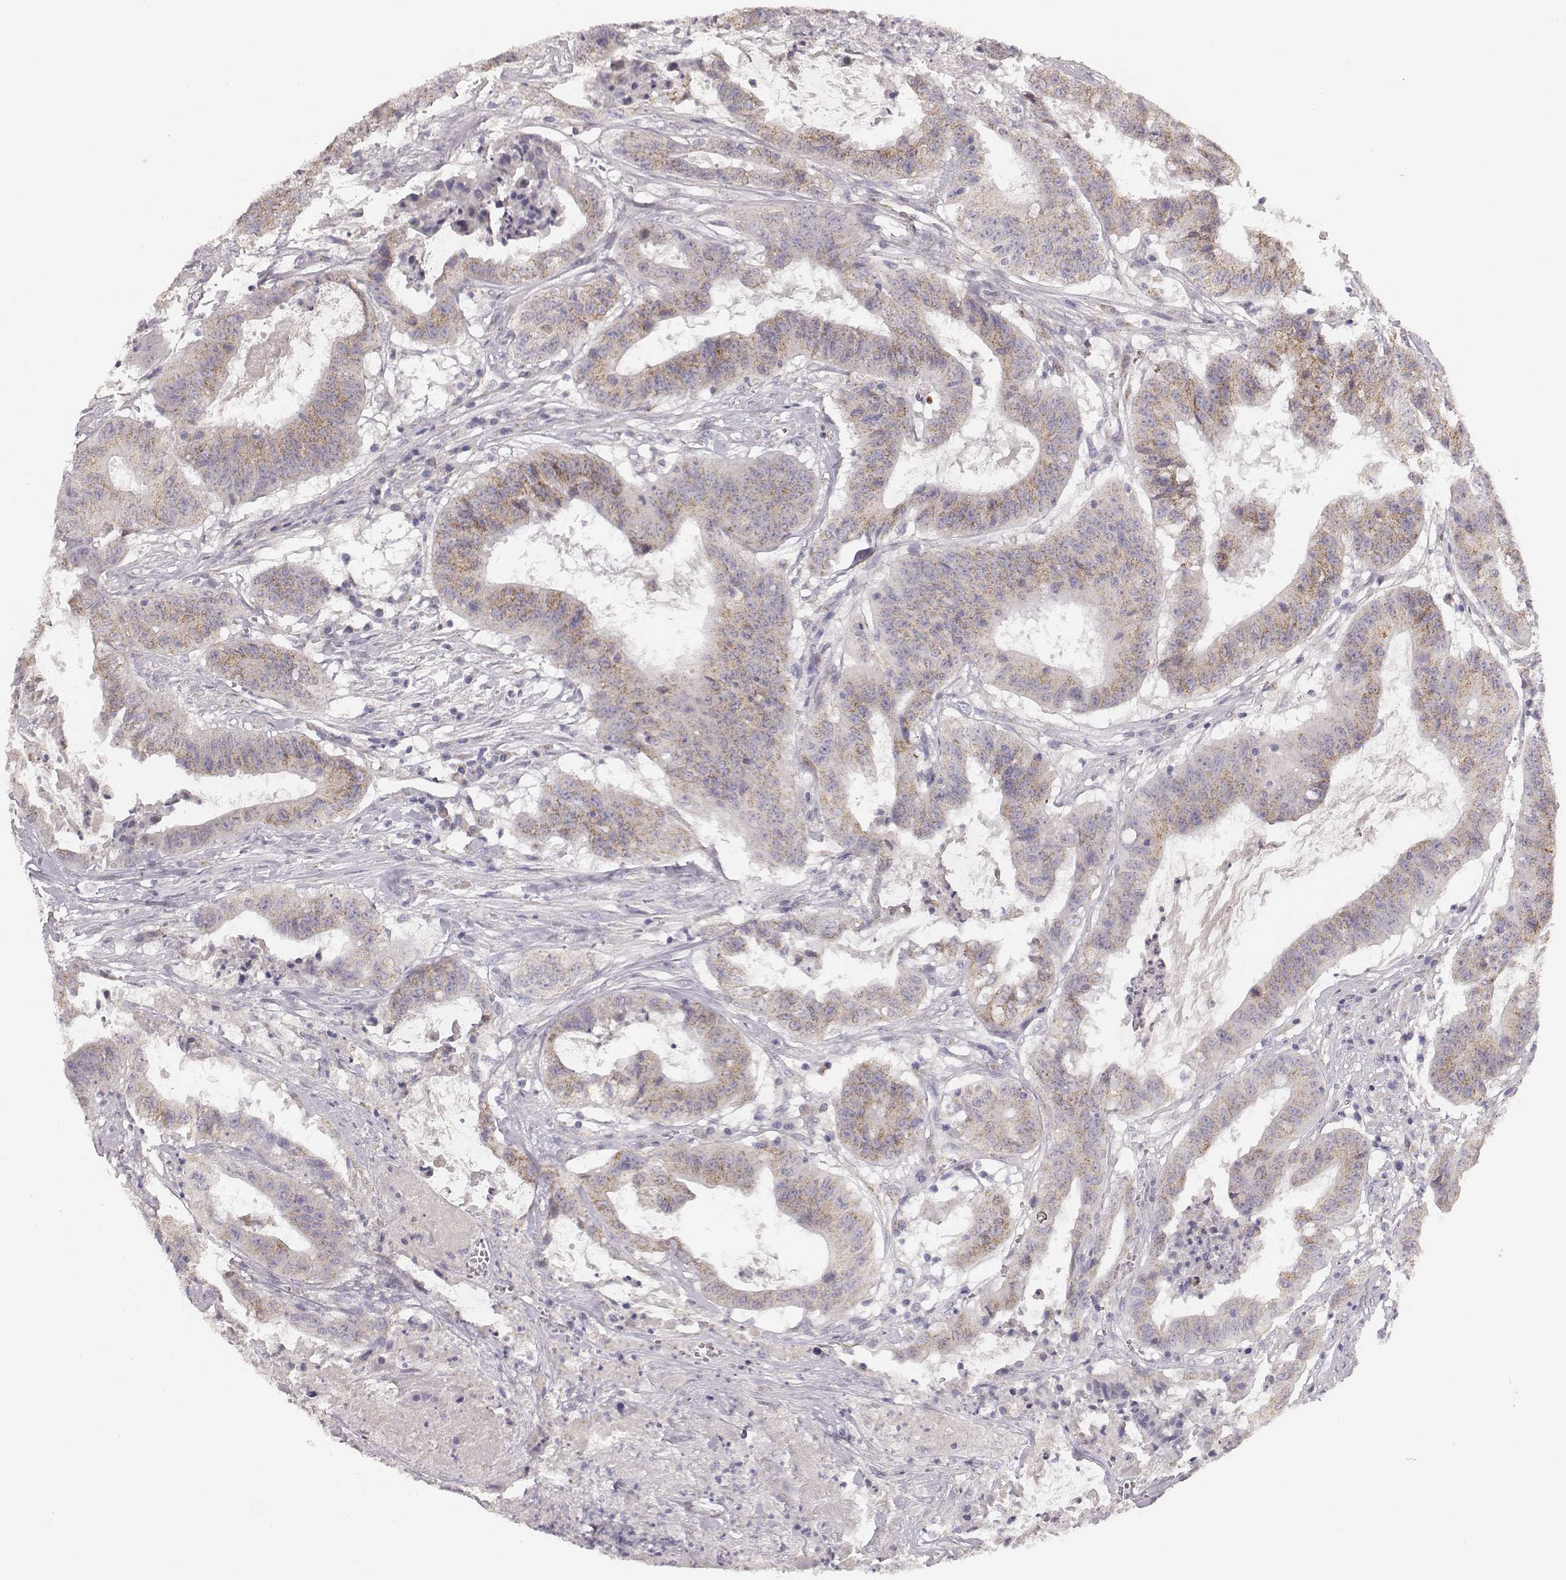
{"staining": {"intensity": "weak", "quantity": ">75%", "location": "cytoplasmic/membranous"}, "tissue": "colorectal cancer", "cell_type": "Tumor cells", "image_type": "cancer", "snomed": [{"axis": "morphology", "description": "Adenocarcinoma, NOS"}, {"axis": "topography", "description": "Colon"}], "caption": "Immunohistochemistry (IHC) image of neoplastic tissue: colorectal cancer (adenocarcinoma) stained using immunohistochemistry exhibits low levels of weak protein expression localized specifically in the cytoplasmic/membranous of tumor cells, appearing as a cytoplasmic/membranous brown color.", "gene": "ABCD3", "patient": {"sex": "male", "age": 33}}